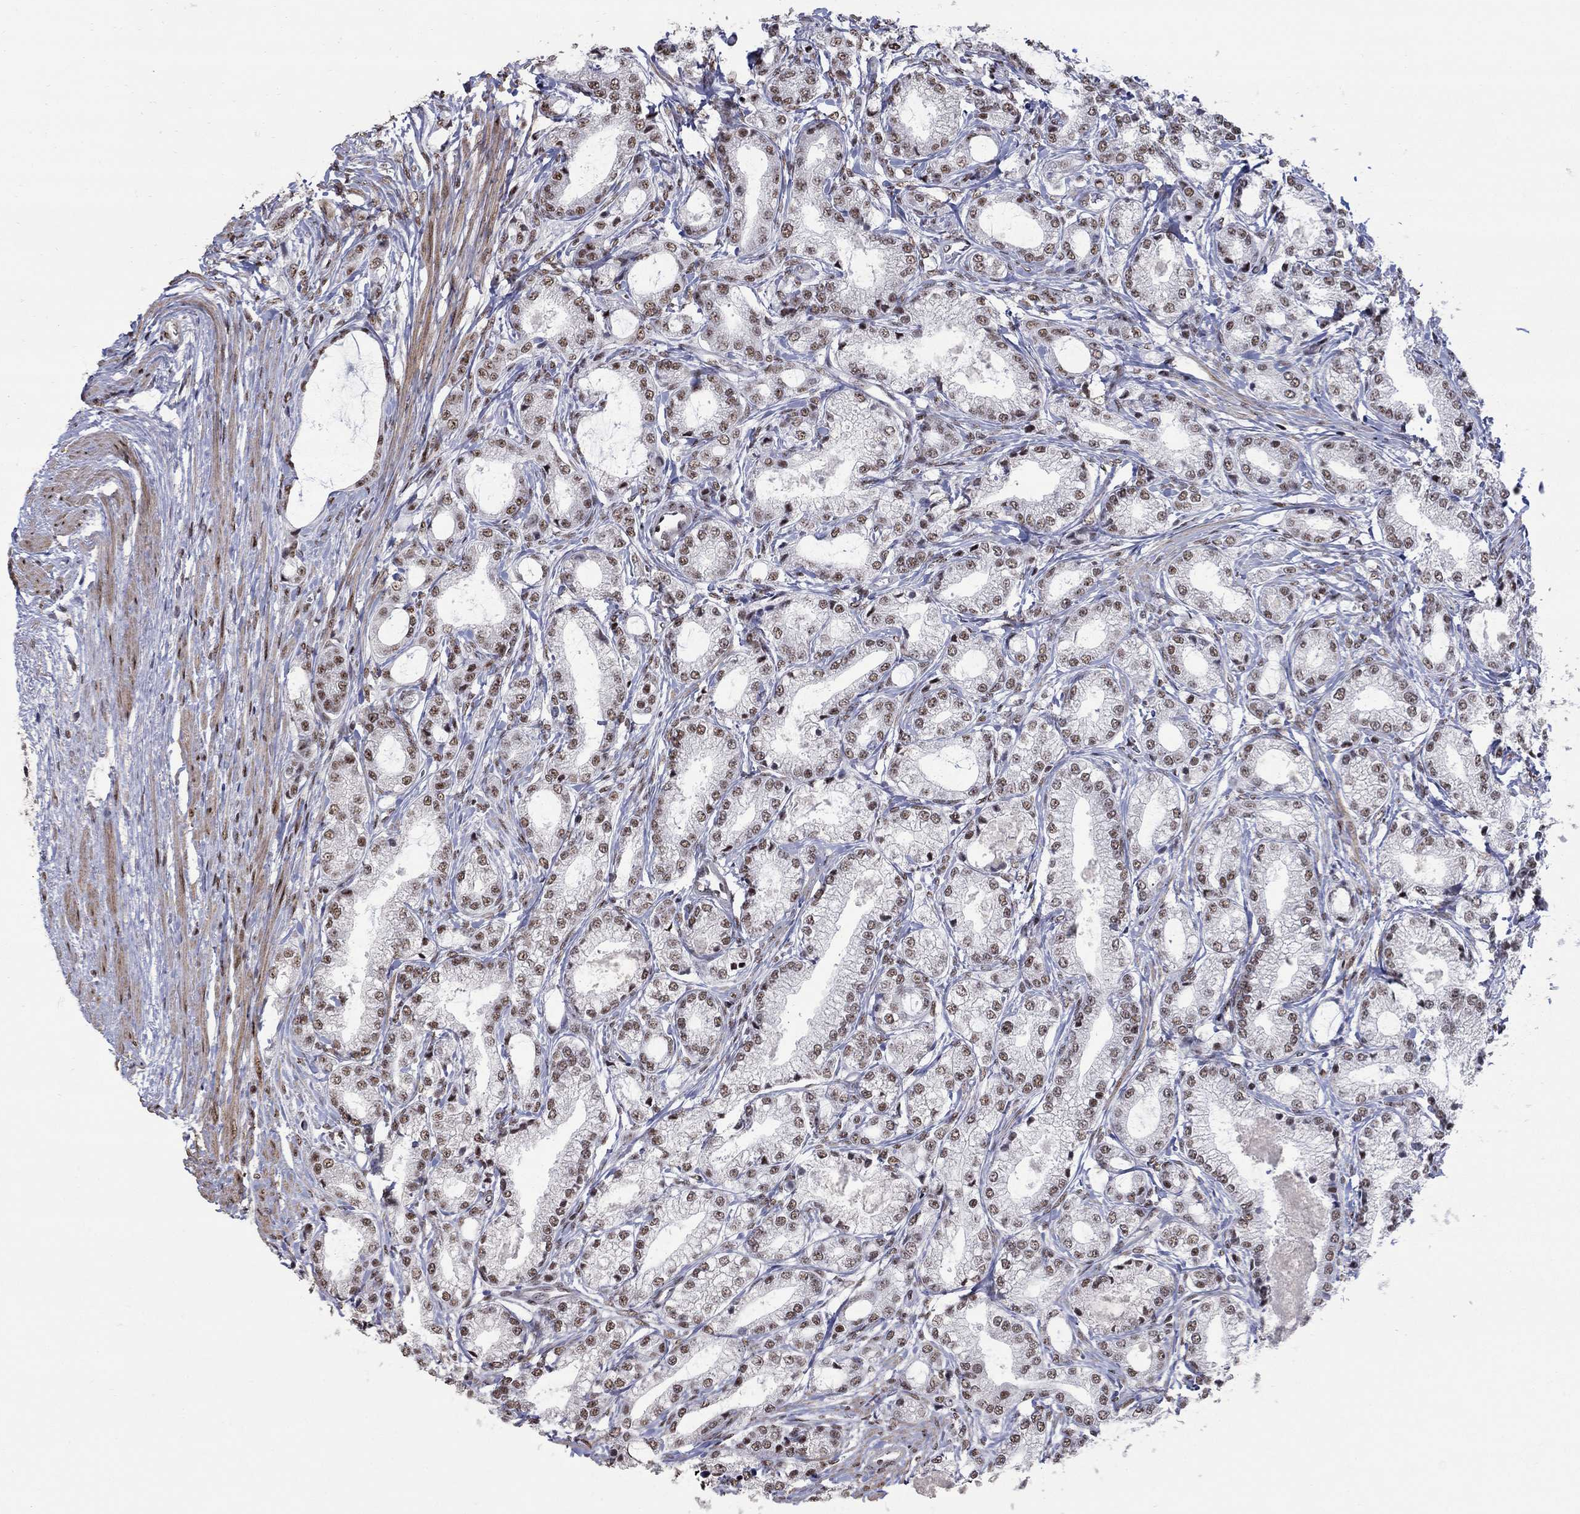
{"staining": {"intensity": "weak", "quantity": ">75%", "location": "nuclear"}, "tissue": "prostate cancer", "cell_type": "Tumor cells", "image_type": "cancer", "snomed": [{"axis": "morphology", "description": "Adenocarcinoma, NOS"}, {"axis": "topography", "description": "Prostate and seminal vesicle, NOS"}, {"axis": "topography", "description": "Prostate"}], "caption": "Prostate cancer (adenocarcinoma) was stained to show a protein in brown. There is low levels of weak nuclear staining in approximately >75% of tumor cells.", "gene": "PNISR", "patient": {"sex": "male", "age": 62}}